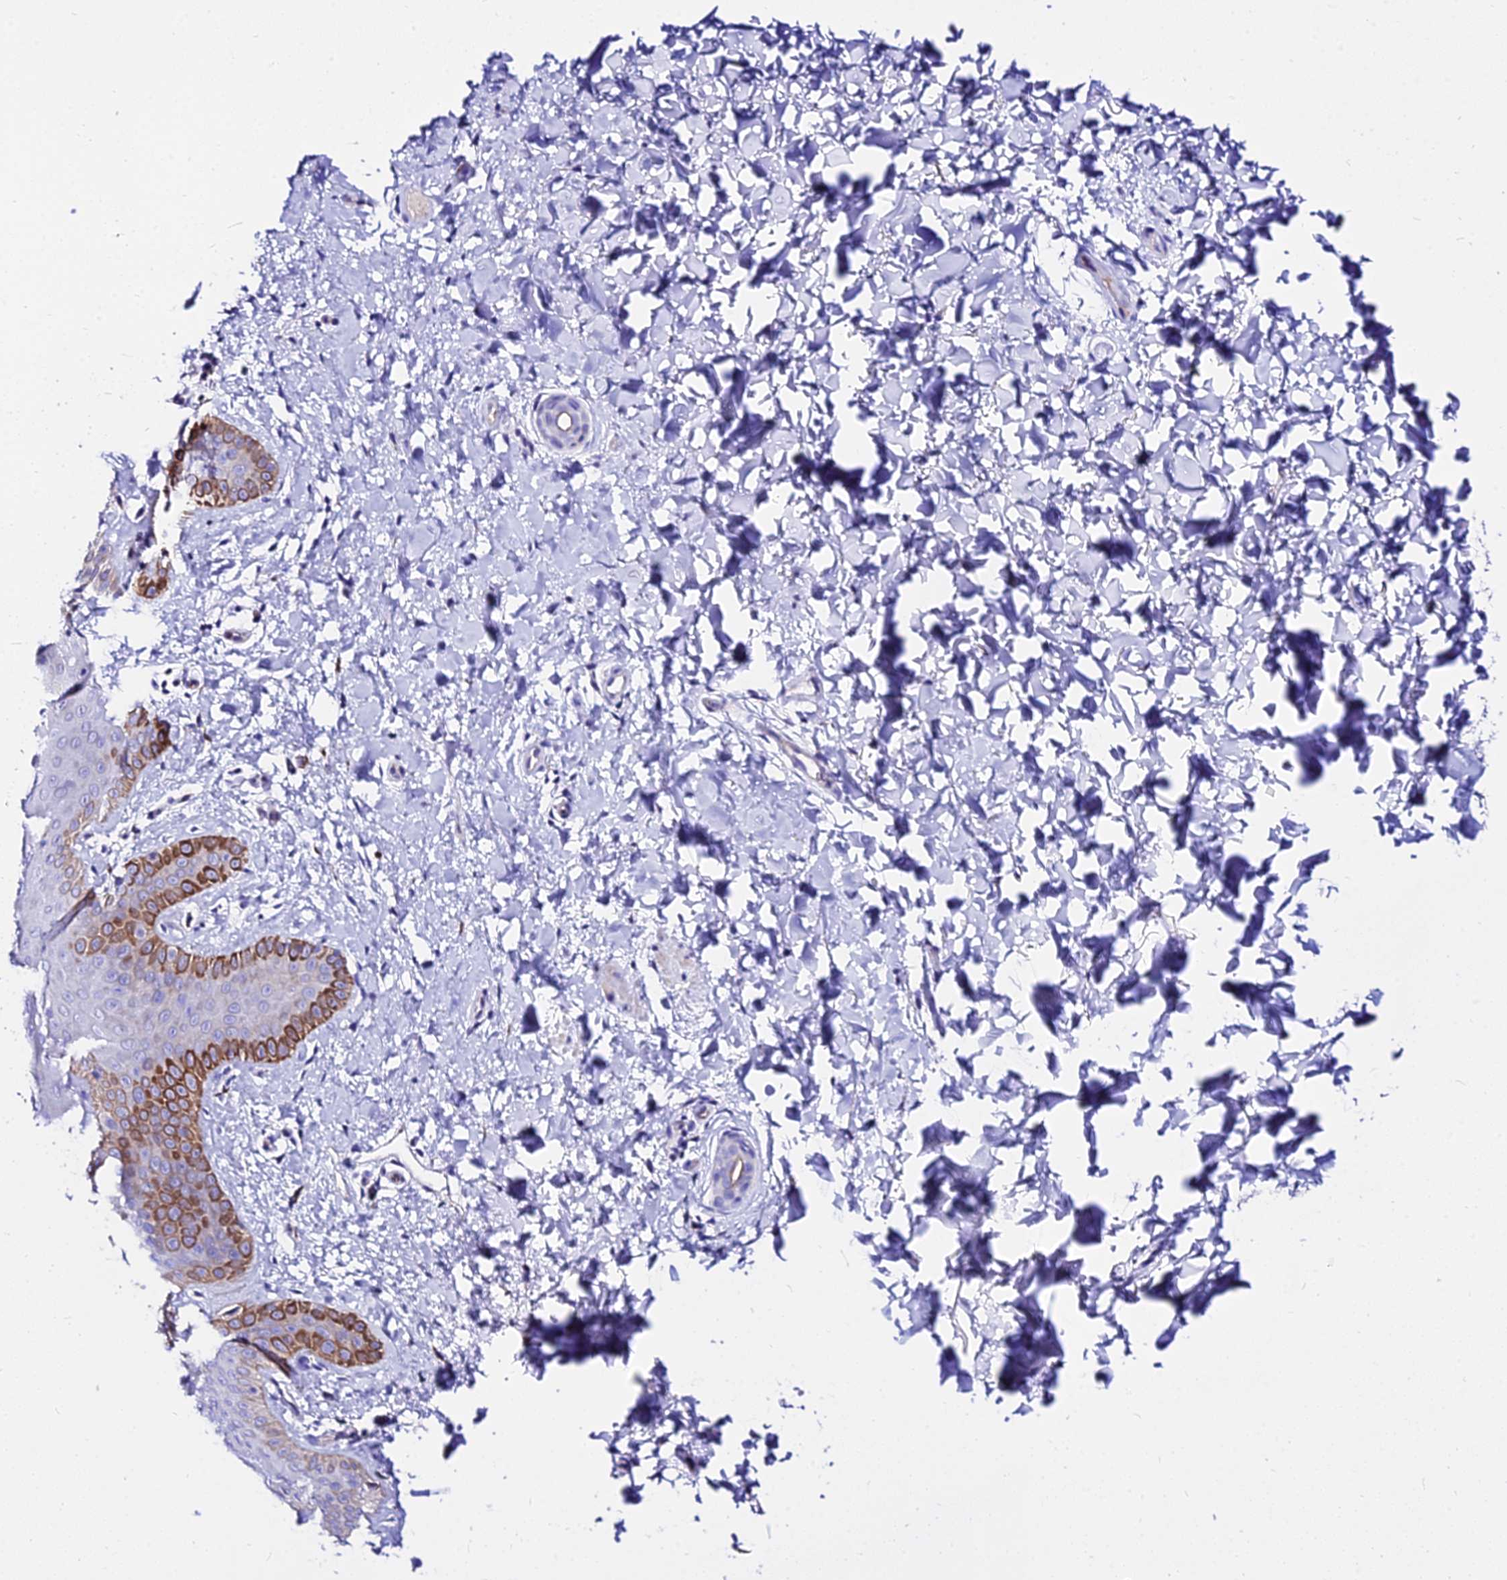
{"staining": {"intensity": "moderate", "quantity": "<25%", "location": "cytoplasmic/membranous"}, "tissue": "skin", "cell_type": "Epidermal cells", "image_type": "normal", "snomed": [{"axis": "morphology", "description": "Normal tissue, NOS"}, {"axis": "morphology", "description": "Neoplasm, malignant, NOS"}, {"axis": "topography", "description": "Anal"}], "caption": "Protein expression analysis of unremarkable skin shows moderate cytoplasmic/membranous expression in about <25% of epidermal cells.", "gene": "DEFB106A", "patient": {"sex": "male", "age": 47}}